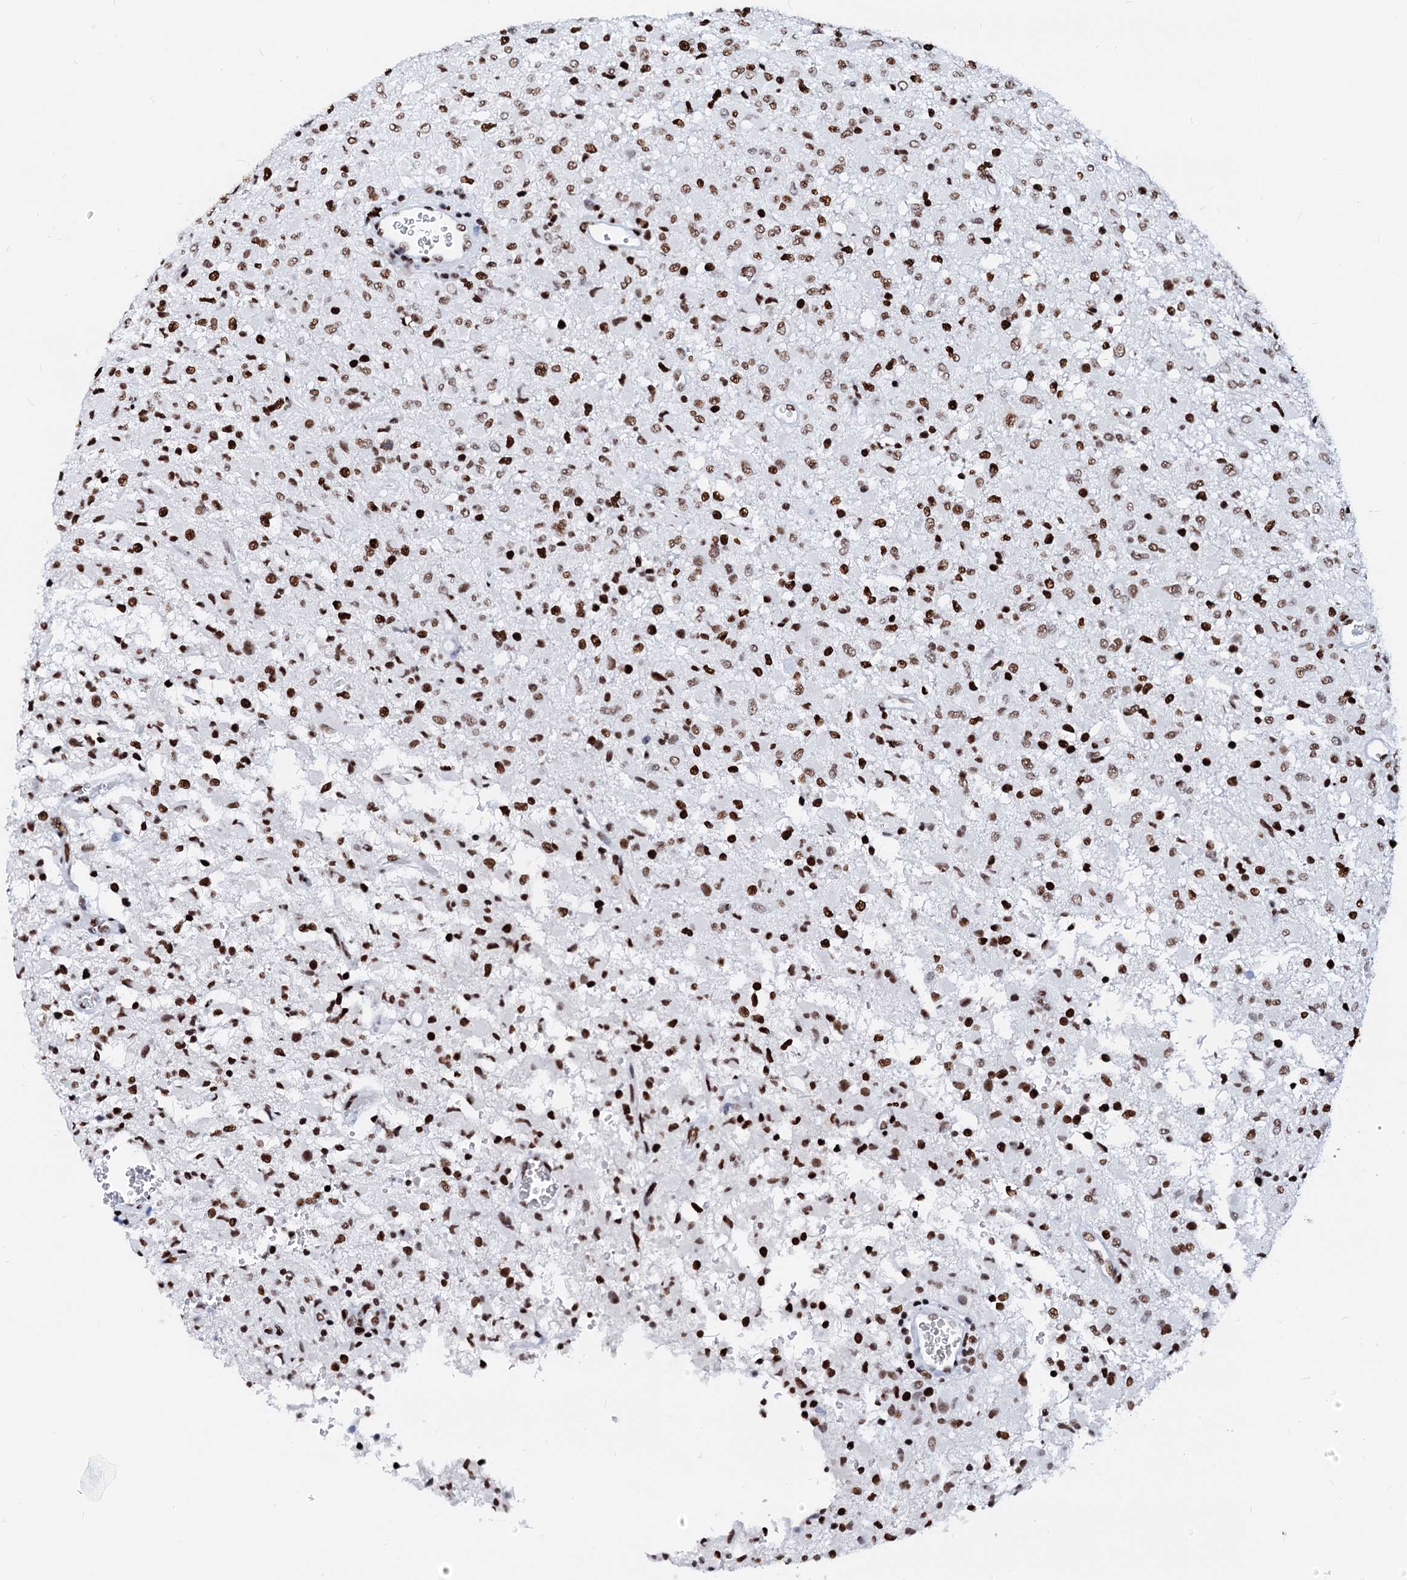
{"staining": {"intensity": "moderate", "quantity": ">75%", "location": "nuclear"}, "tissue": "glioma", "cell_type": "Tumor cells", "image_type": "cancer", "snomed": [{"axis": "morphology", "description": "Glioma, malignant, High grade"}, {"axis": "topography", "description": "Brain"}], "caption": "DAB immunohistochemical staining of malignant high-grade glioma displays moderate nuclear protein staining in approximately >75% of tumor cells.", "gene": "RALY", "patient": {"sex": "female", "age": 57}}